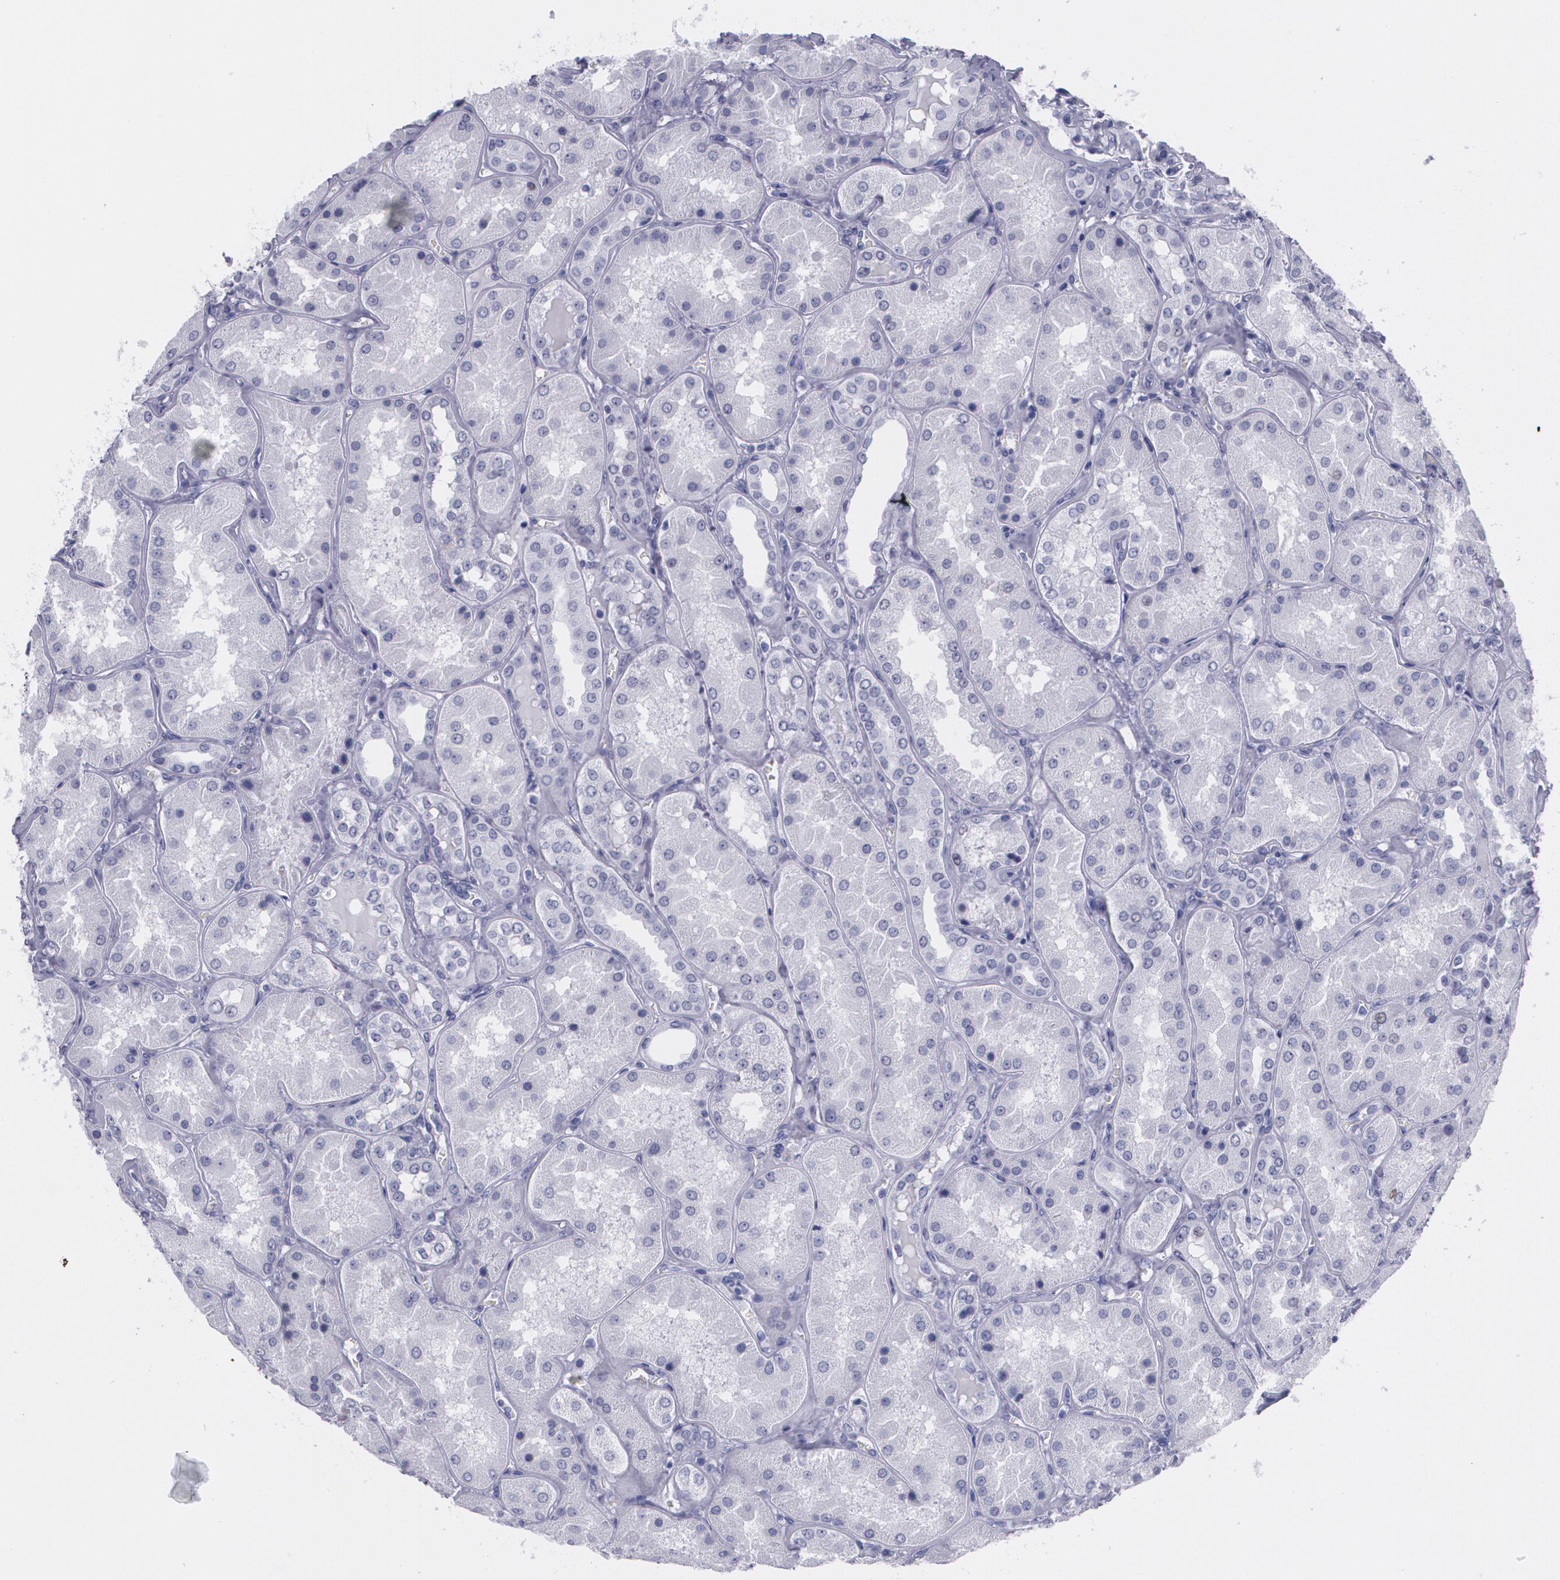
{"staining": {"intensity": "negative", "quantity": "none", "location": "none"}, "tissue": "kidney", "cell_type": "Cells in glomeruli", "image_type": "normal", "snomed": [{"axis": "morphology", "description": "Normal tissue, NOS"}, {"axis": "topography", "description": "Kidney"}], "caption": "Protein analysis of unremarkable kidney reveals no significant positivity in cells in glomeruli.", "gene": "TP53", "patient": {"sex": "female", "age": 56}}